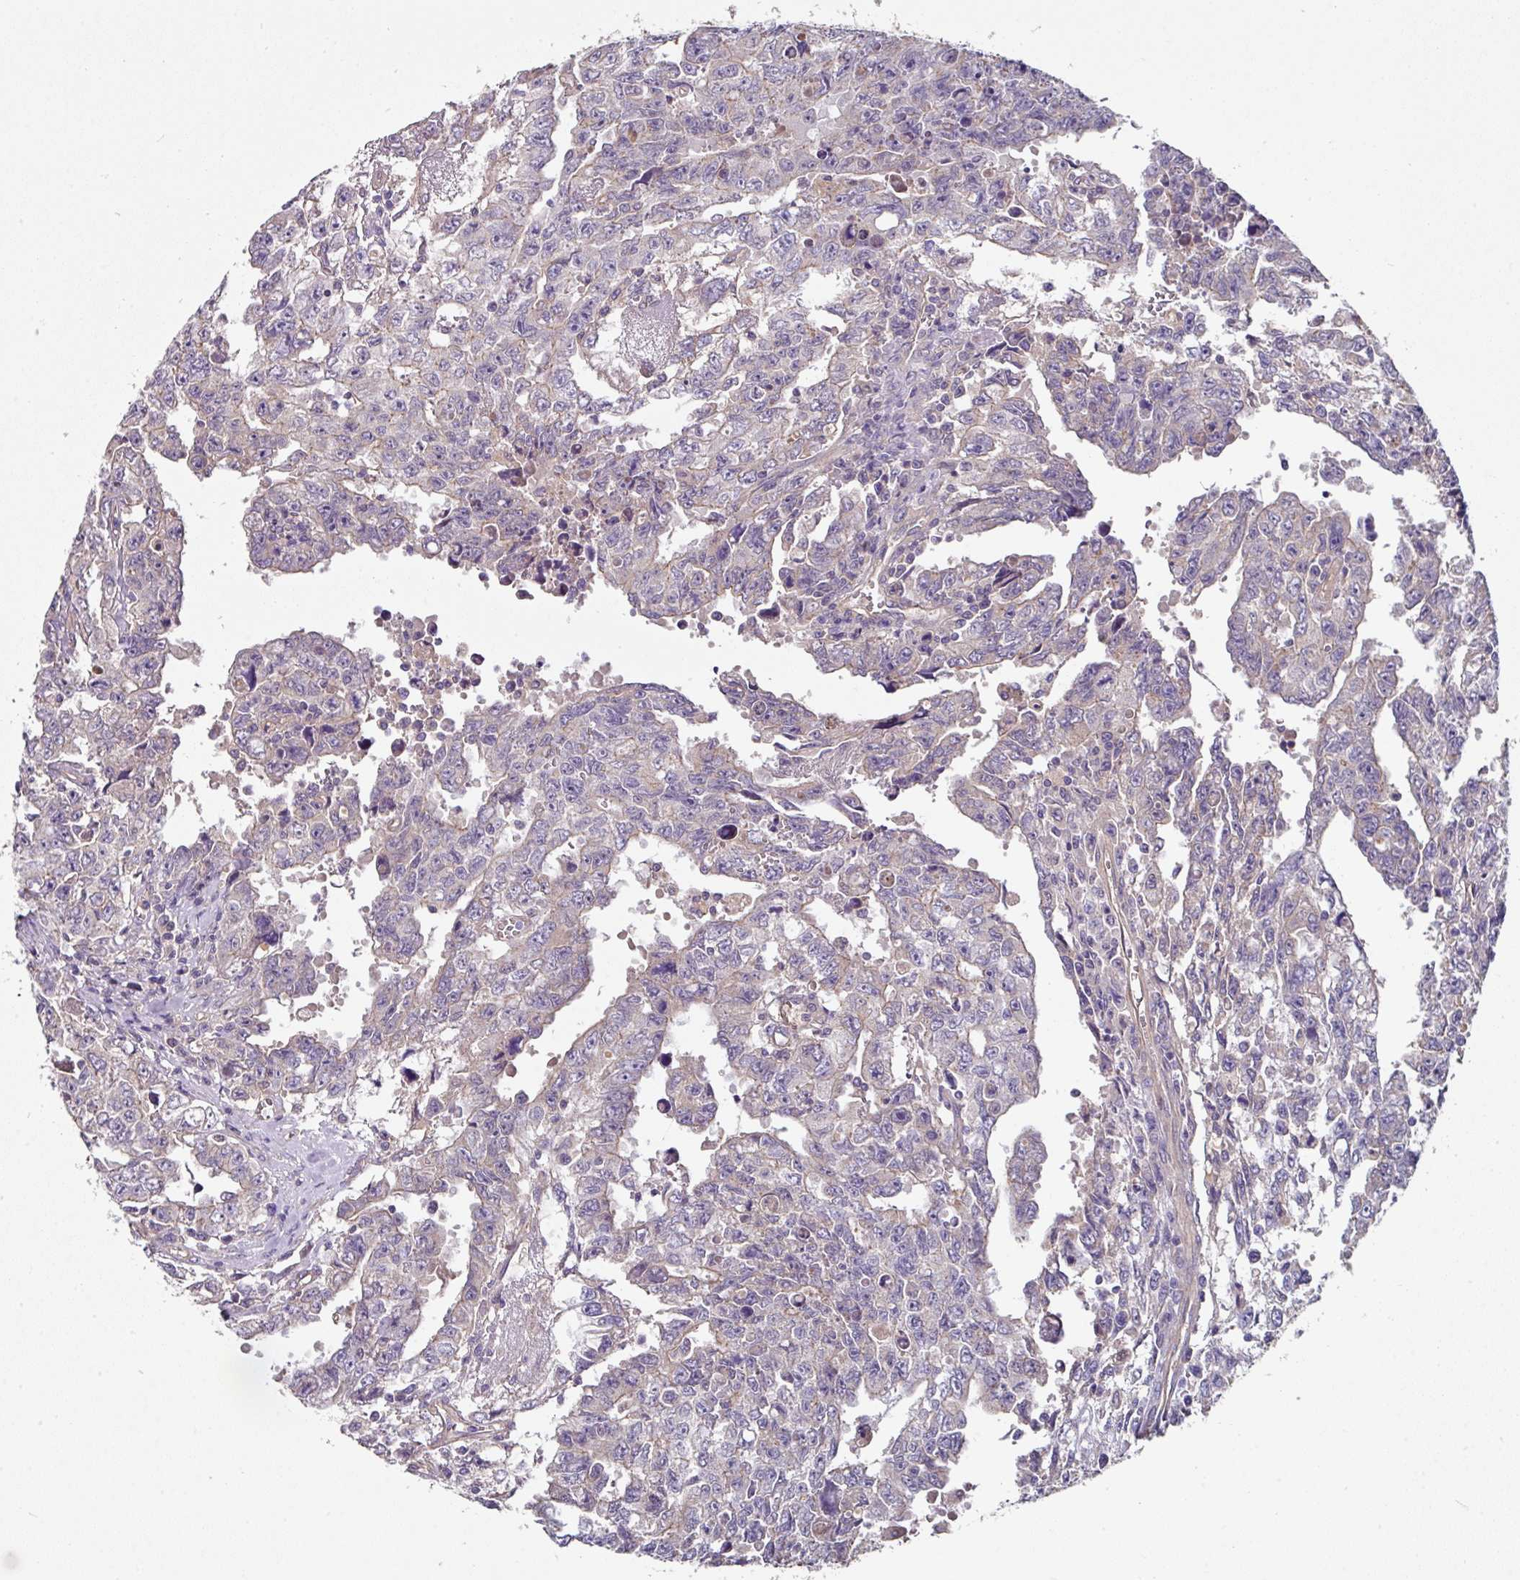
{"staining": {"intensity": "negative", "quantity": "none", "location": "none"}, "tissue": "testis cancer", "cell_type": "Tumor cells", "image_type": "cancer", "snomed": [{"axis": "morphology", "description": "Carcinoma, Embryonal, NOS"}, {"axis": "topography", "description": "Testis"}], "caption": "This histopathology image is of testis cancer (embryonal carcinoma) stained with immunohistochemistry (IHC) to label a protein in brown with the nuclei are counter-stained blue. There is no positivity in tumor cells. The staining was performed using DAB (3,3'-diaminobenzidine) to visualize the protein expression in brown, while the nuclei were stained in blue with hematoxylin (Magnification: 20x).", "gene": "C4orf48", "patient": {"sex": "male", "age": 24}}